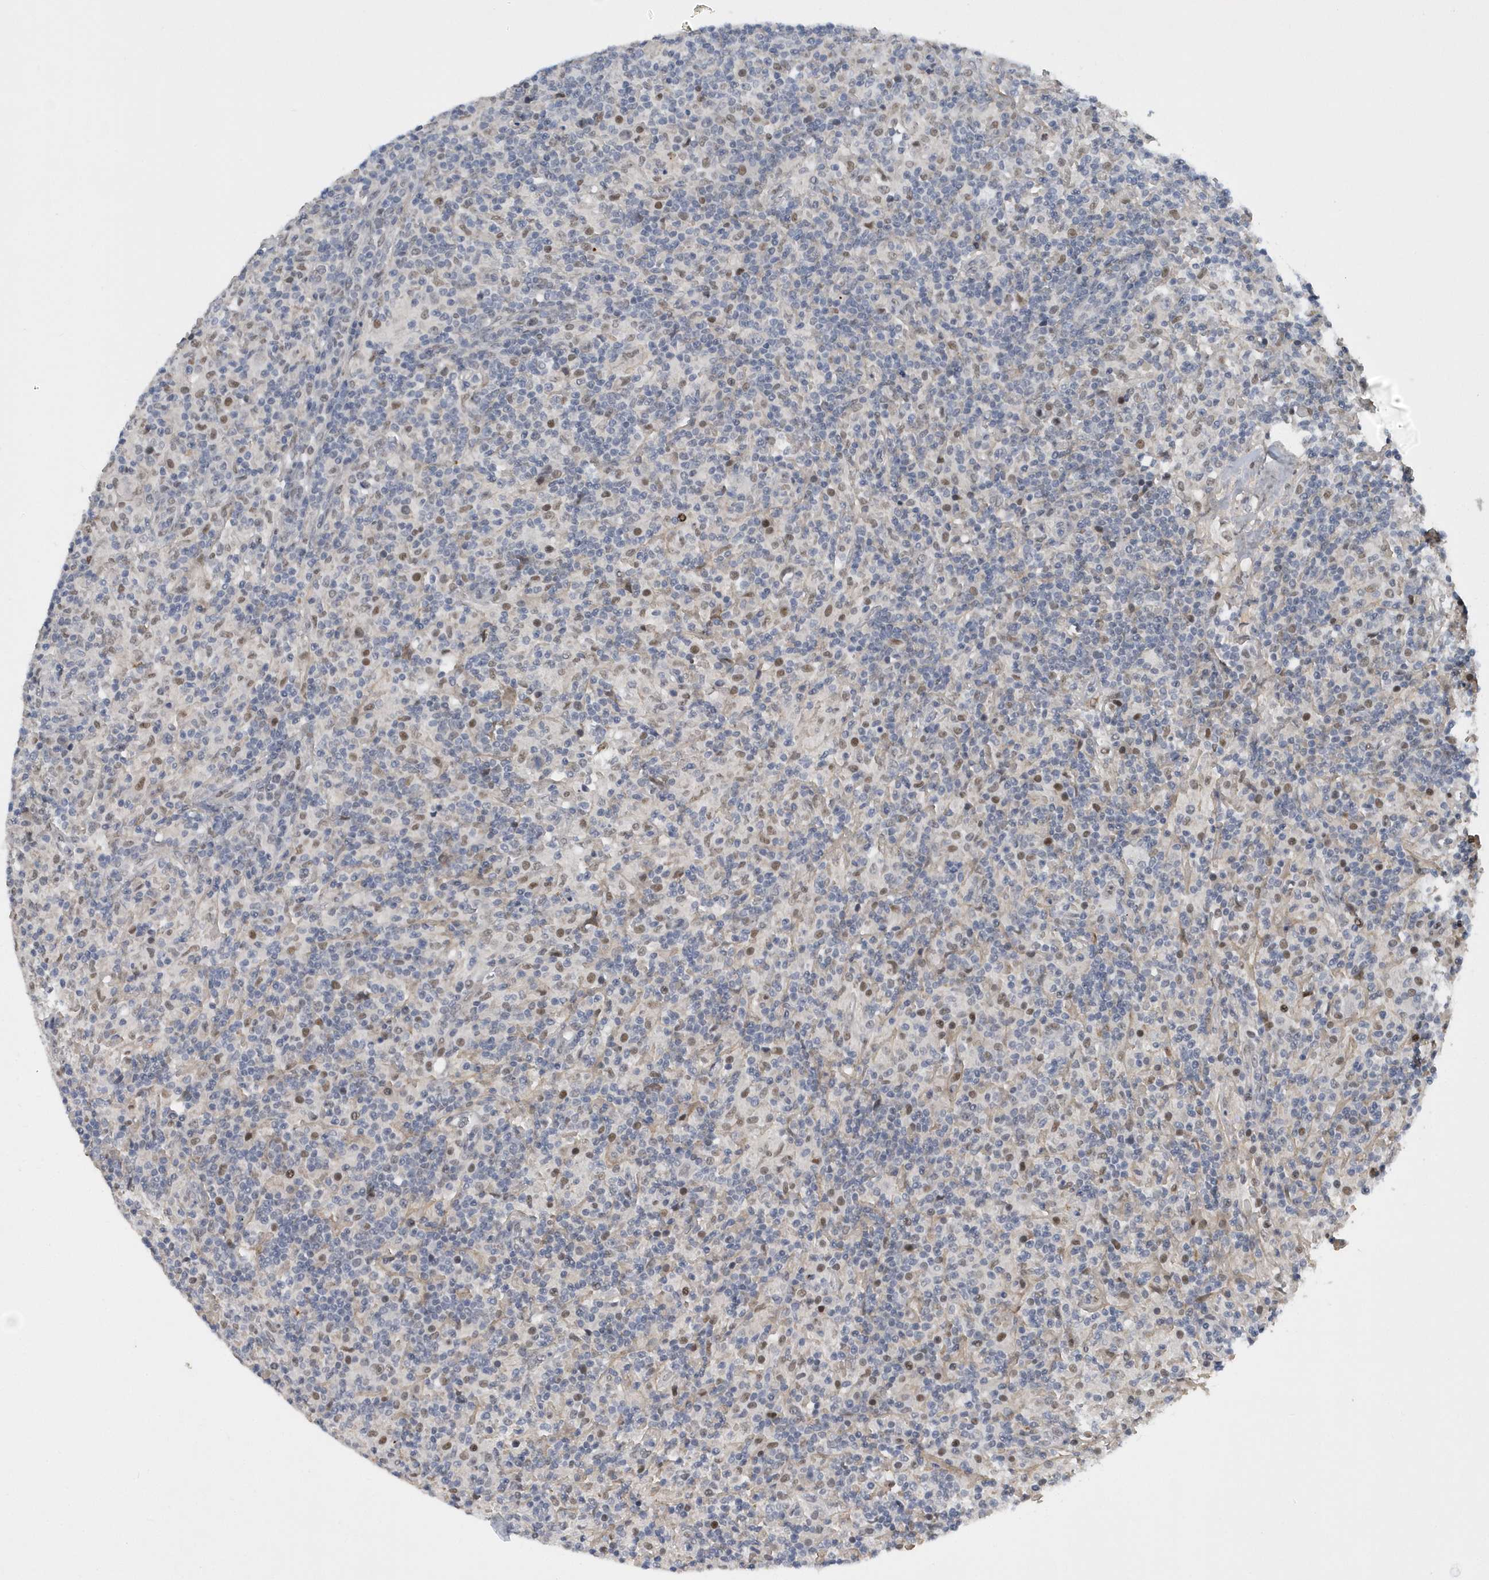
{"staining": {"intensity": "weak", "quantity": "25%-75%", "location": "nuclear"}, "tissue": "lymphoma", "cell_type": "Tumor cells", "image_type": "cancer", "snomed": [{"axis": "morphology", "description": "Hodgkin's disease, NOS"}, {"axis": "topography", "description": "Lymph node"}], "caption": "High-magnification brightfield microscopy of lymphoma stained with DAB (3,3'-diaminobenzidine) (brown) and counterstained with hematoxylin (blue). tumor cells exhibit weak nuclear positivity is seen in about25%-75% of cells.", "gene": "FAM217A", "patient": {"sex": "male", "age": 70}}